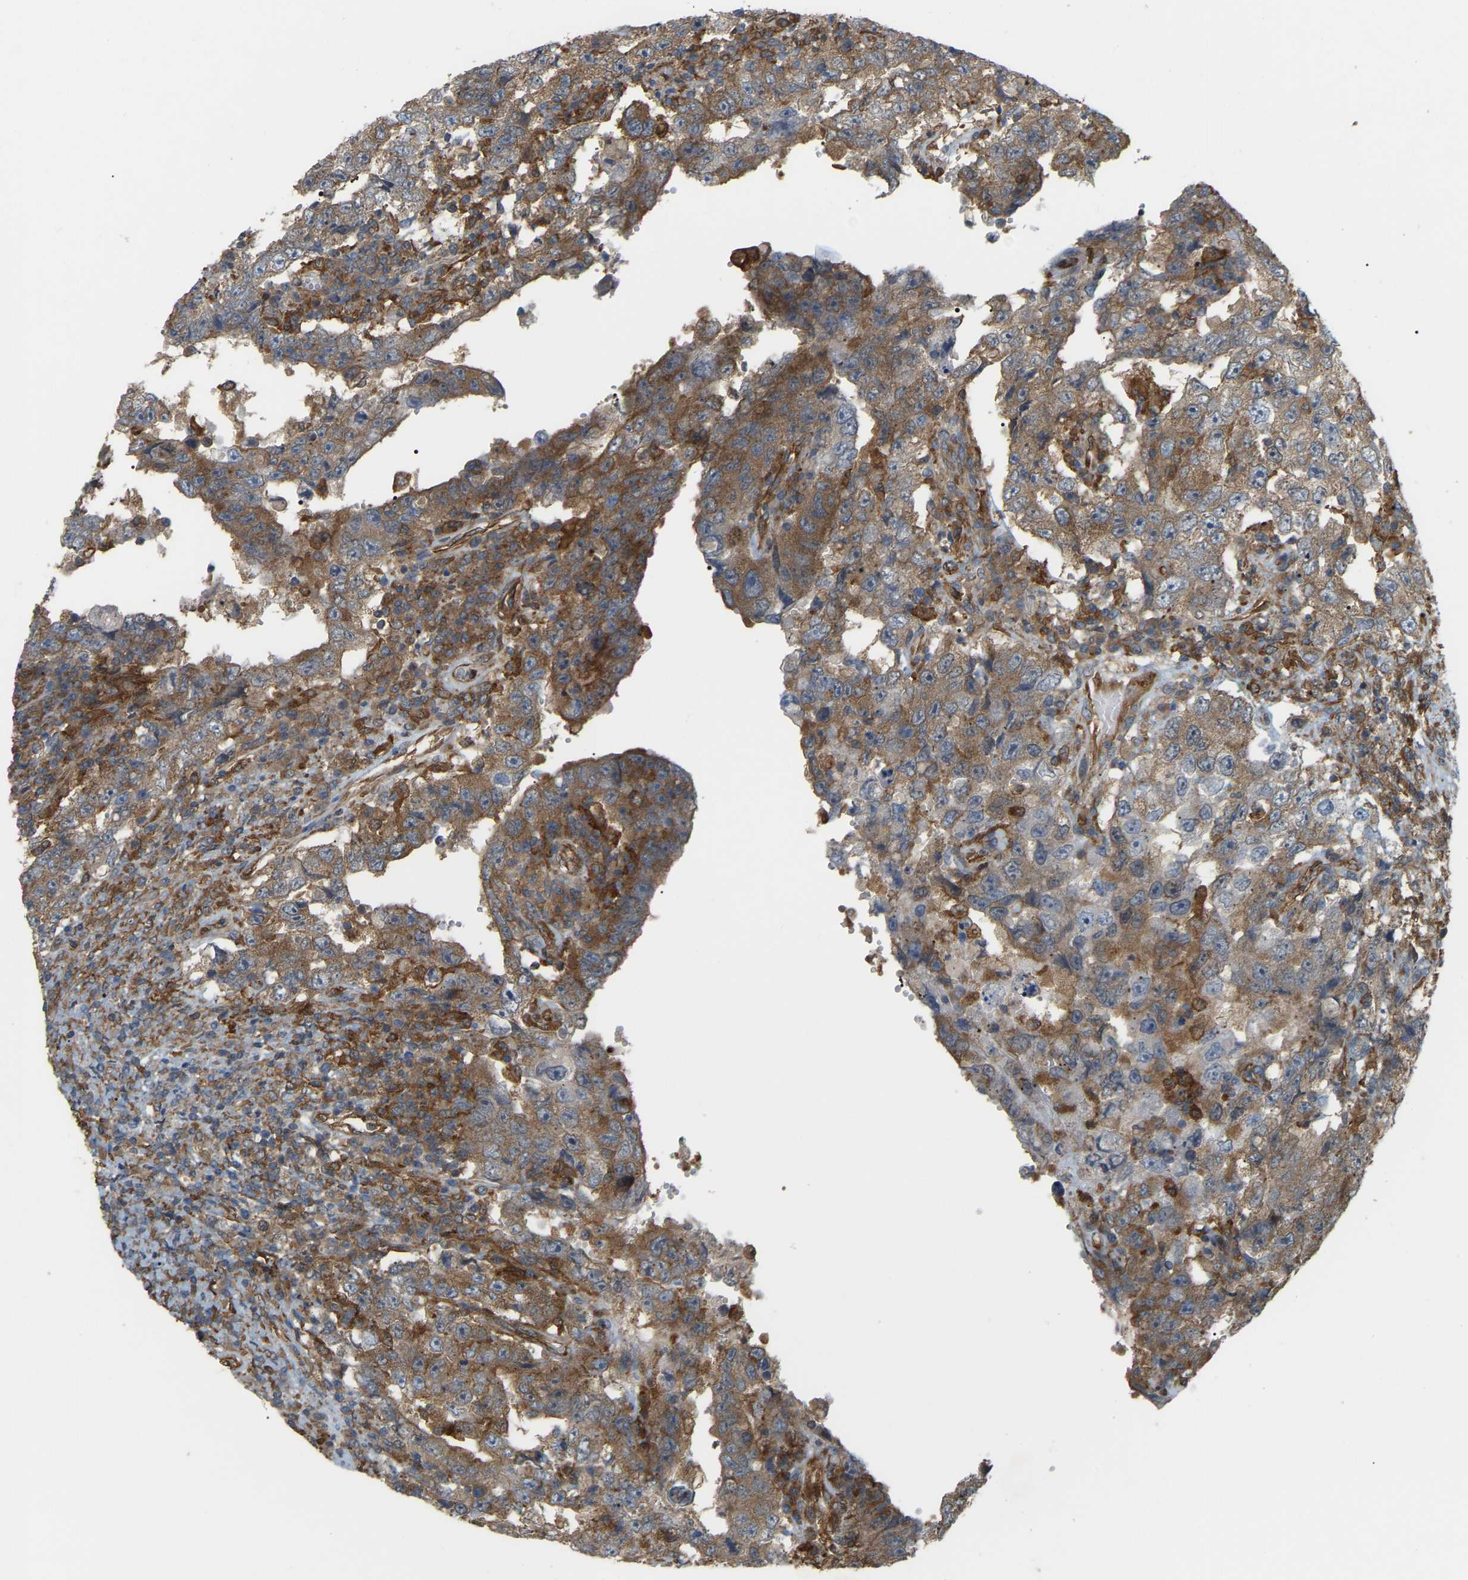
{"staining": {"intensity": "moderate", "quantity": ">75%", "location": "cytoplasmic/membranous"}, "tissue": "testis cancer", "cell_type": "Tumor cells", "image_type": "cancer", "snomed": [{"axis": "morphology", "description": "Carcinoma, Embryonal, NOS"}, {"axis": "topography", "description": "Testis"}], "caption": "High-magnification brightfield microscopy of testis cancer stained with DAB (3,3'-diaminobenzidine) (brown) and counterstained with hematoxylin (blue). tumor cells exhibit moderate cytoplasmic/membranous positivity is identified in approximately>75% of cells.", "gene": "PICALM", "patient": {"sex": "male", "age": 26}}